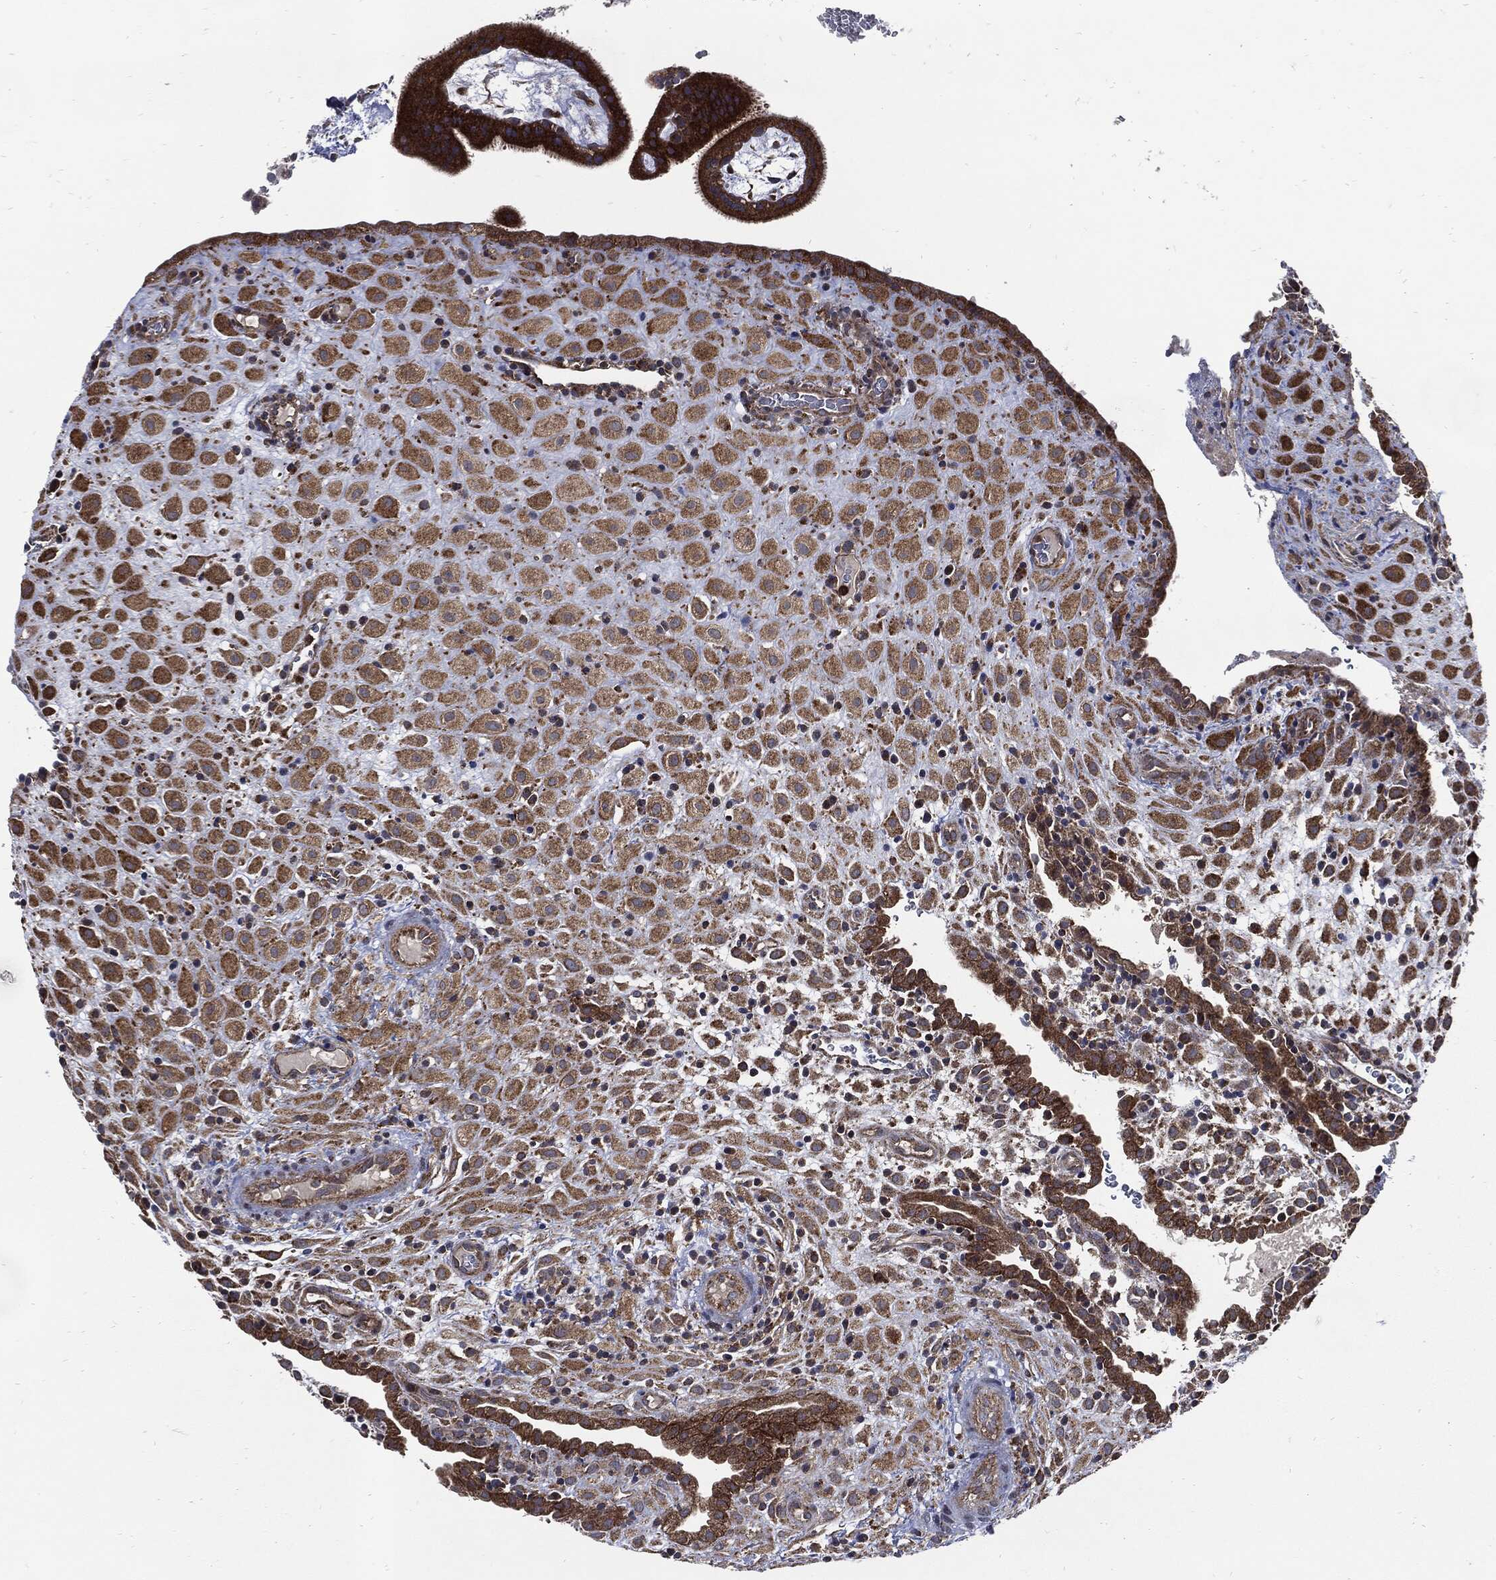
{"staining": {"intensity": "moderate", "quantity": ">75%", "location": "cytoplasmic/membranous"}, "tissue": "placenta", "cell_type": "Decidual cells", "image_type": "normal", "snomed": [{"axis": "morphology", "description": "Normal tissue, NOS"}, {"axis": "topography", "description": "Placenta"}], "caption": "Immunohistochemistry (DAB) staining of benign placenta demonstrates moderate cytoplasmic/membranous protein staining in approximately >75% of decidual cells.", "gene": "SLC31A2", "patient": {"sex": "female", "age": 19}}